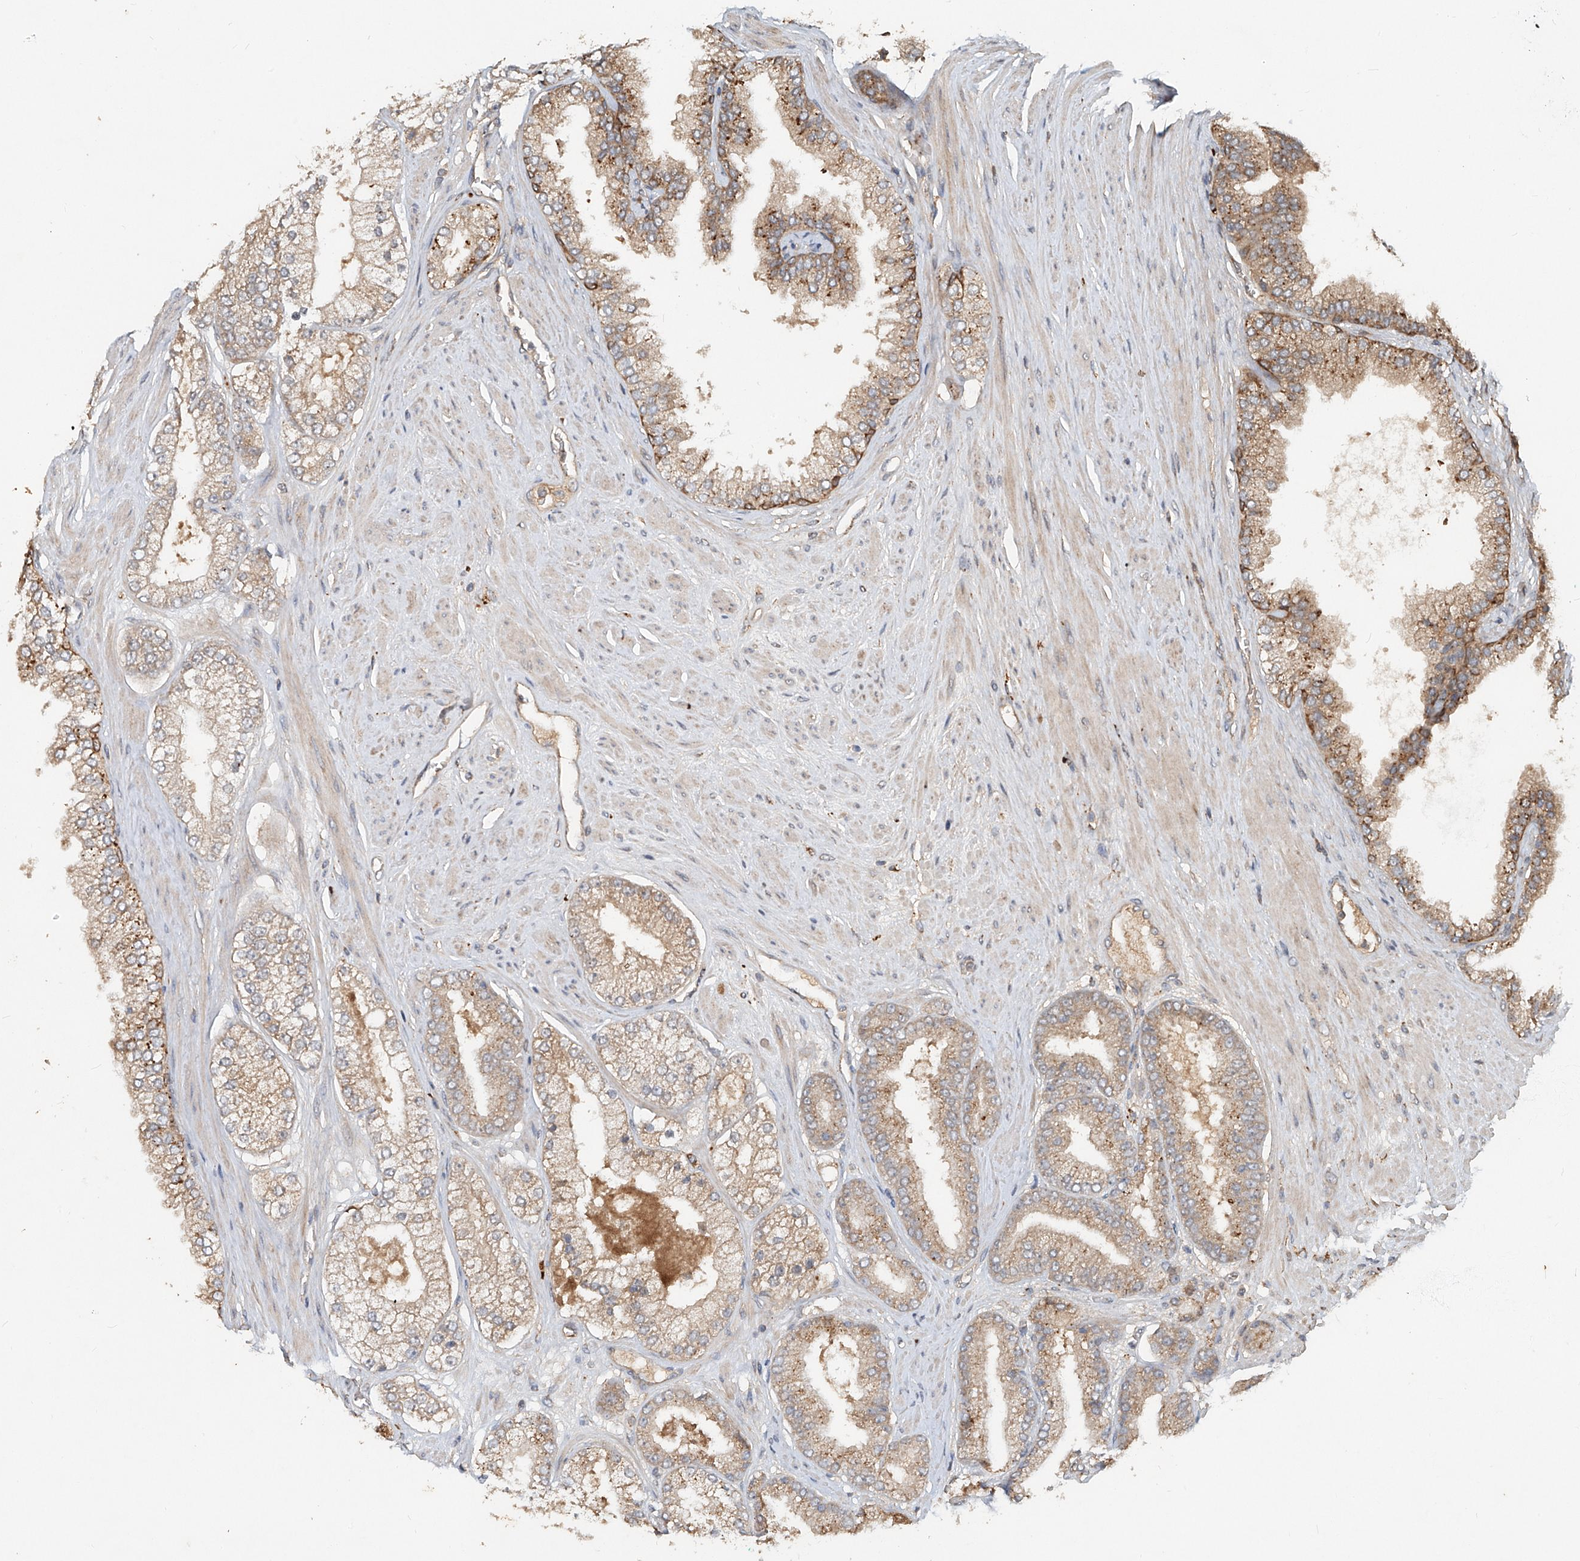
{"staining": {"intensity": "weak", "quantity": ">75%", "location": "cytoplasmic/membranous"}, "tissue": "prostate cancer", "cell_type": "Tumor cells", "image_type": "cancer", "snomed": [{"axis": "morphology", "description": "Adenocarcinoma, High grade"}, {"axis": "topography", "description": "Prostate"}], "caption": "Brown immunohistochemical staining in human adenocarcinoma (high-grade) (prostate) reveals weak cytoplasmic/membranous staining in approximately >75% of tumor cells. The staining is performed using DAB (3,3'-diaminobenzidine) brown chromogen to label protein expression. The nuclei are counter-stained blue using hematoxylin.", "gene": "IER5", "patient": {"sex": "male", "age": 58}}